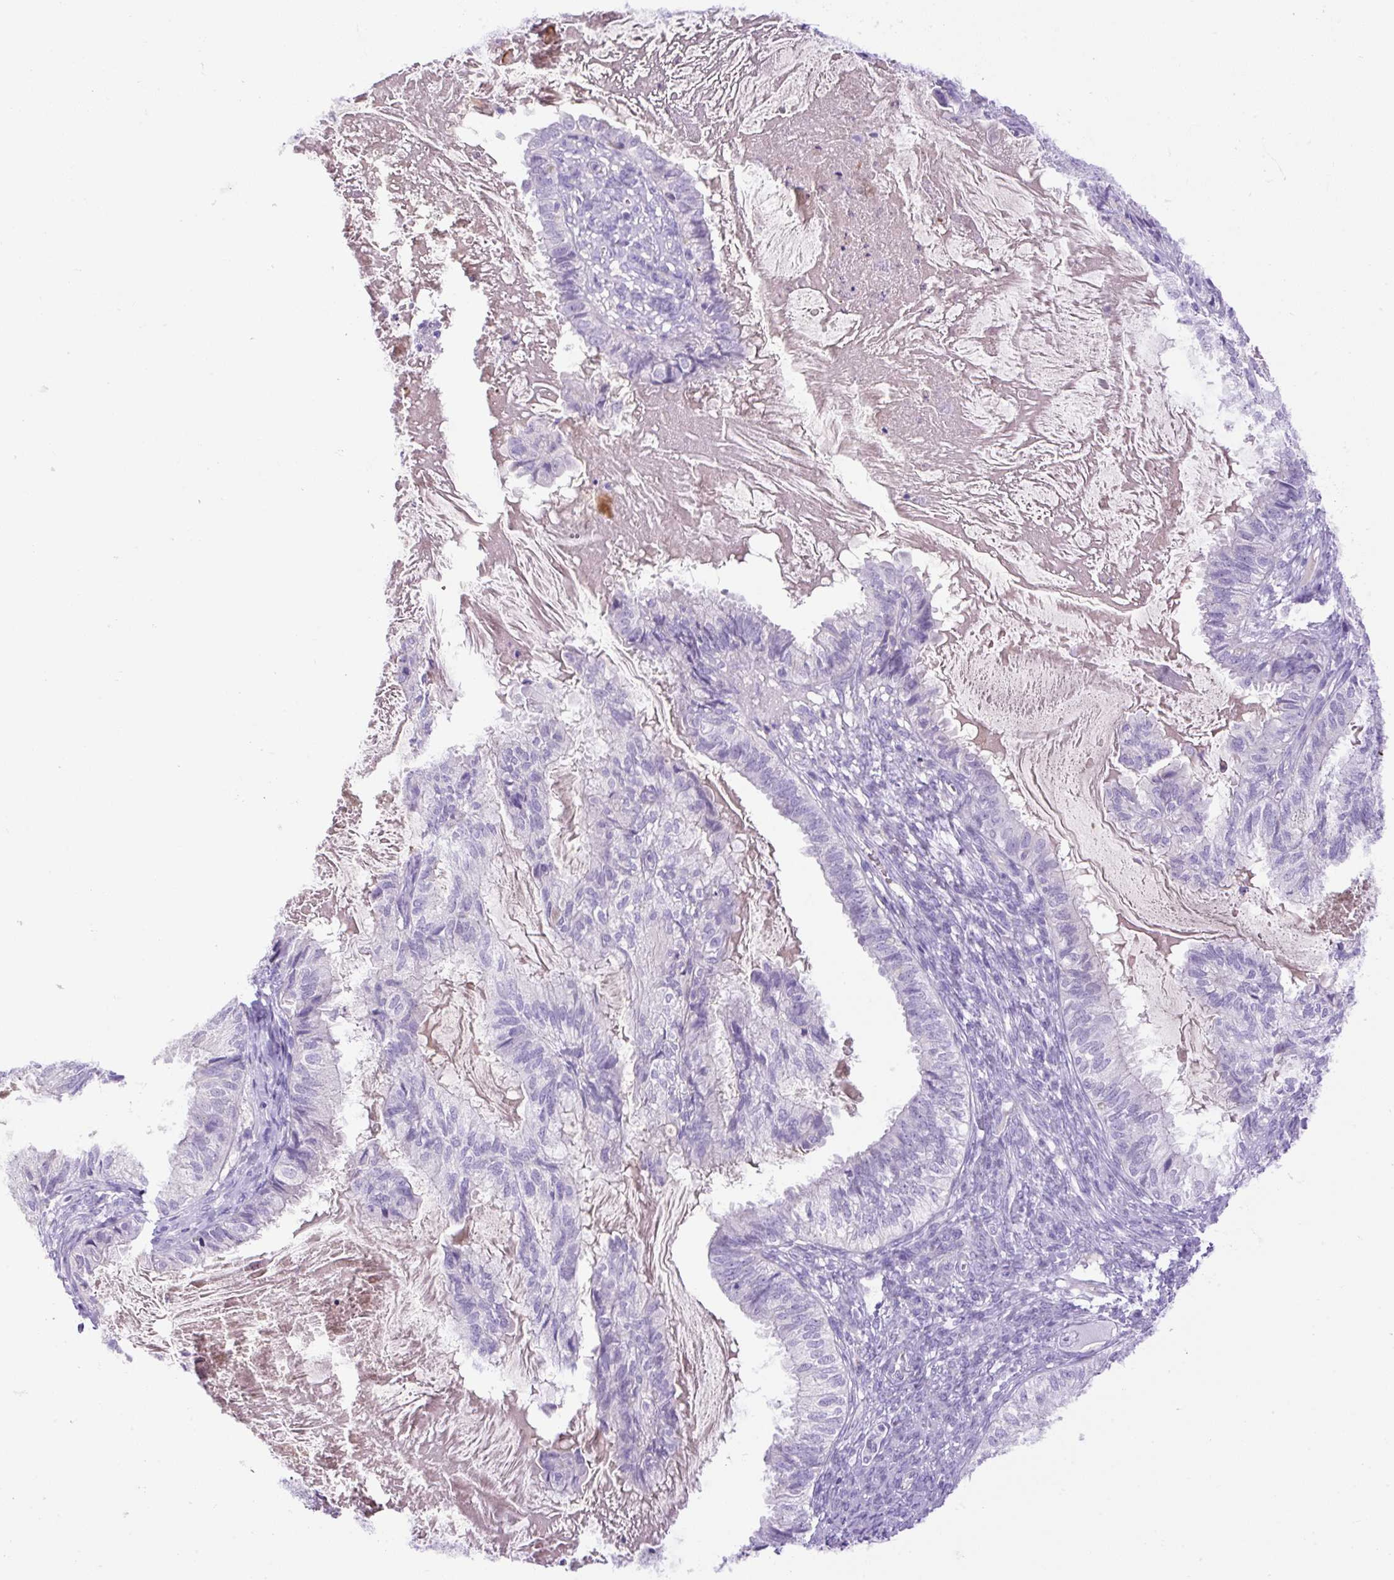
{"staining": {"intensity": "negative", "quantity": "none", "location": "none"}, "tissue": "cervical cancer", "cell_type": "Tumor cells", "image_type": "cancer", "snomed": [{"axis": "morphology", "description": "Normal tissue, NOS"}, {"axis": "morphology", "description": "Adenocarcinoma, NOS"}, {"axis": "topography", "description": "Cervix"}, {"axis": "topography", "description": "Endometrium"}], "caption": "This is an IHC photomicrograph of adenocarcinoma (cervical). There is no staining in tumor cells.", "gene": "SPTBN5", "patient": {"sex": "female", "age": 86}}